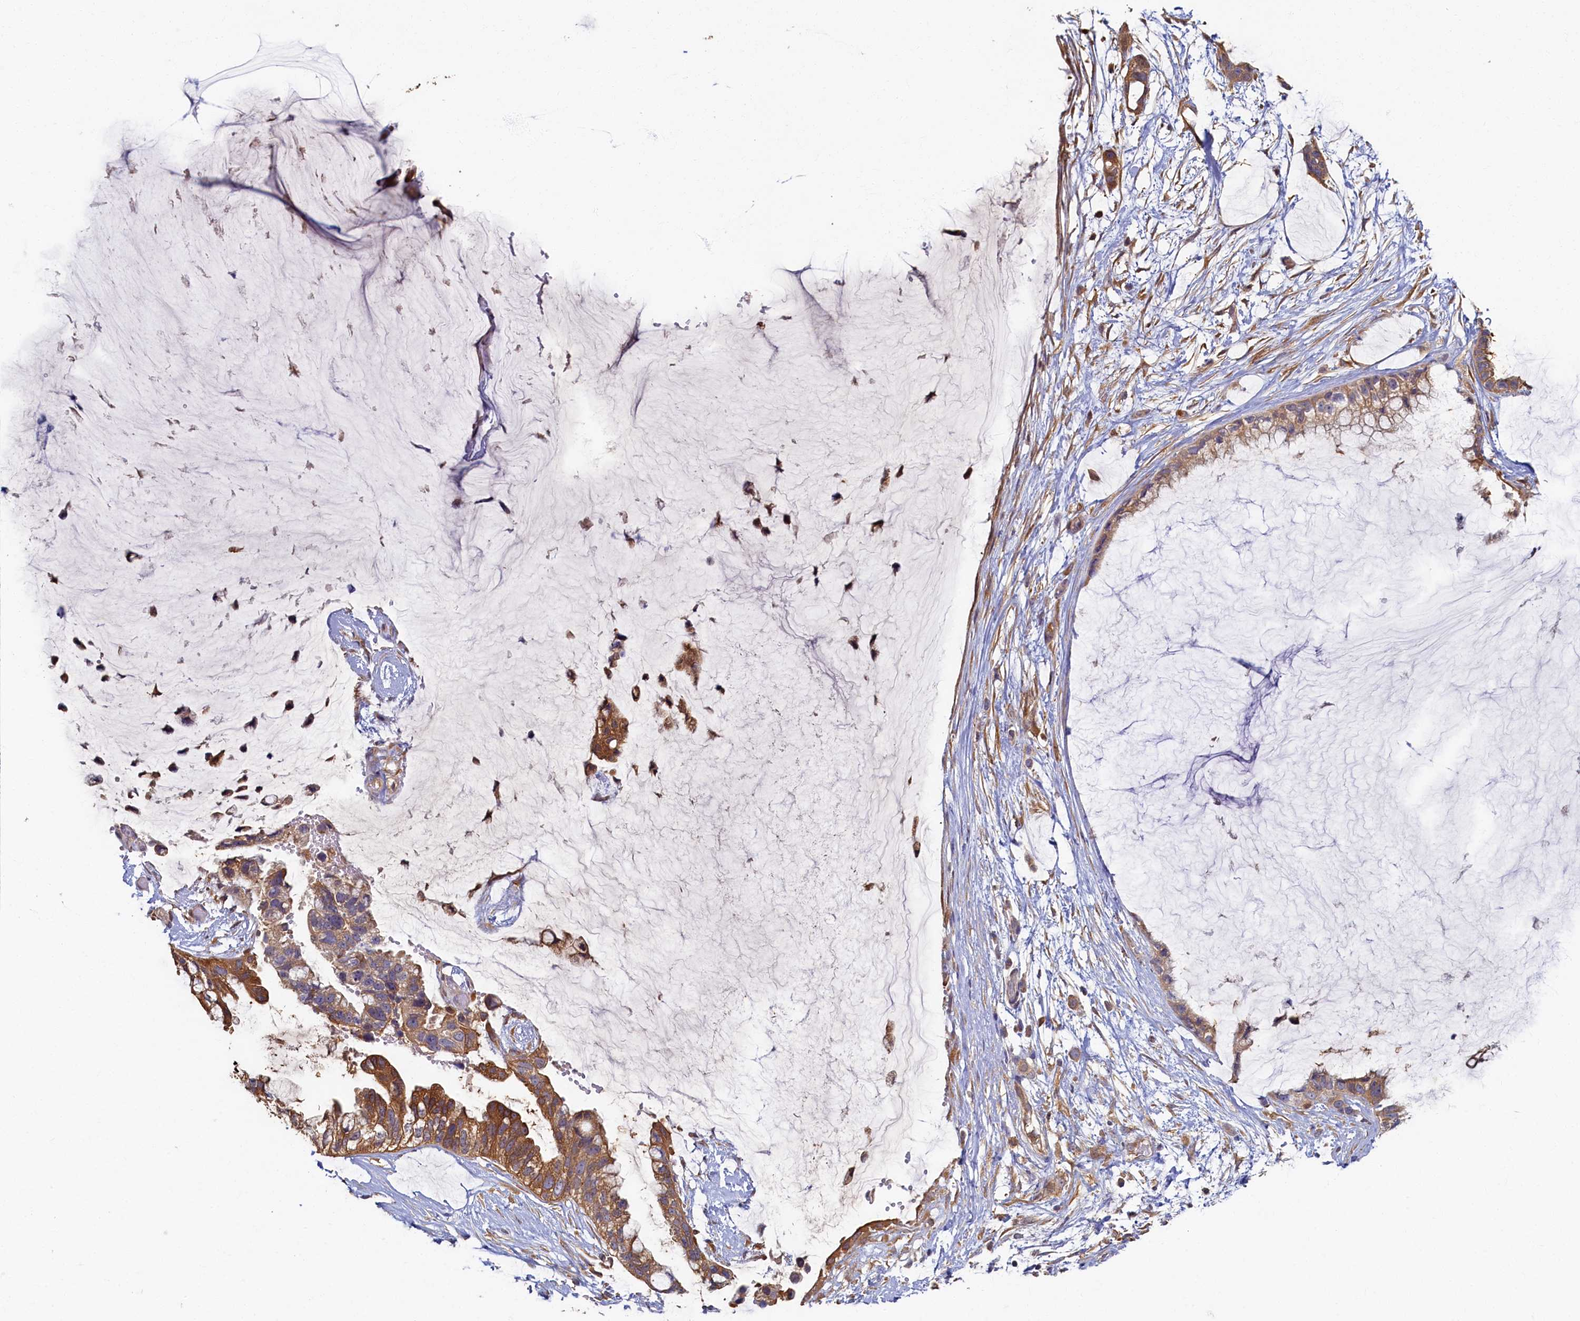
{"staining": {"intensity": "moderate", "quantity": ">75%", "location": "cytoplasmic/membranous"}, "tissue": "ovarian cancer", "cell_type": "Tumor cells", "image_type": "cancer", "snomed": [{"axis": "morphology", "description": "Cystadenocarcinoma, mucinous, NOS"}, {"axis": "topography", "description": "Ovary"}], "caption": "Ovarian cancer stained with a protein marker demonstrates moderate staining in tumor cells.", "gene": "TIMM8B", "patient": {"sex": "female", "age": 39}}